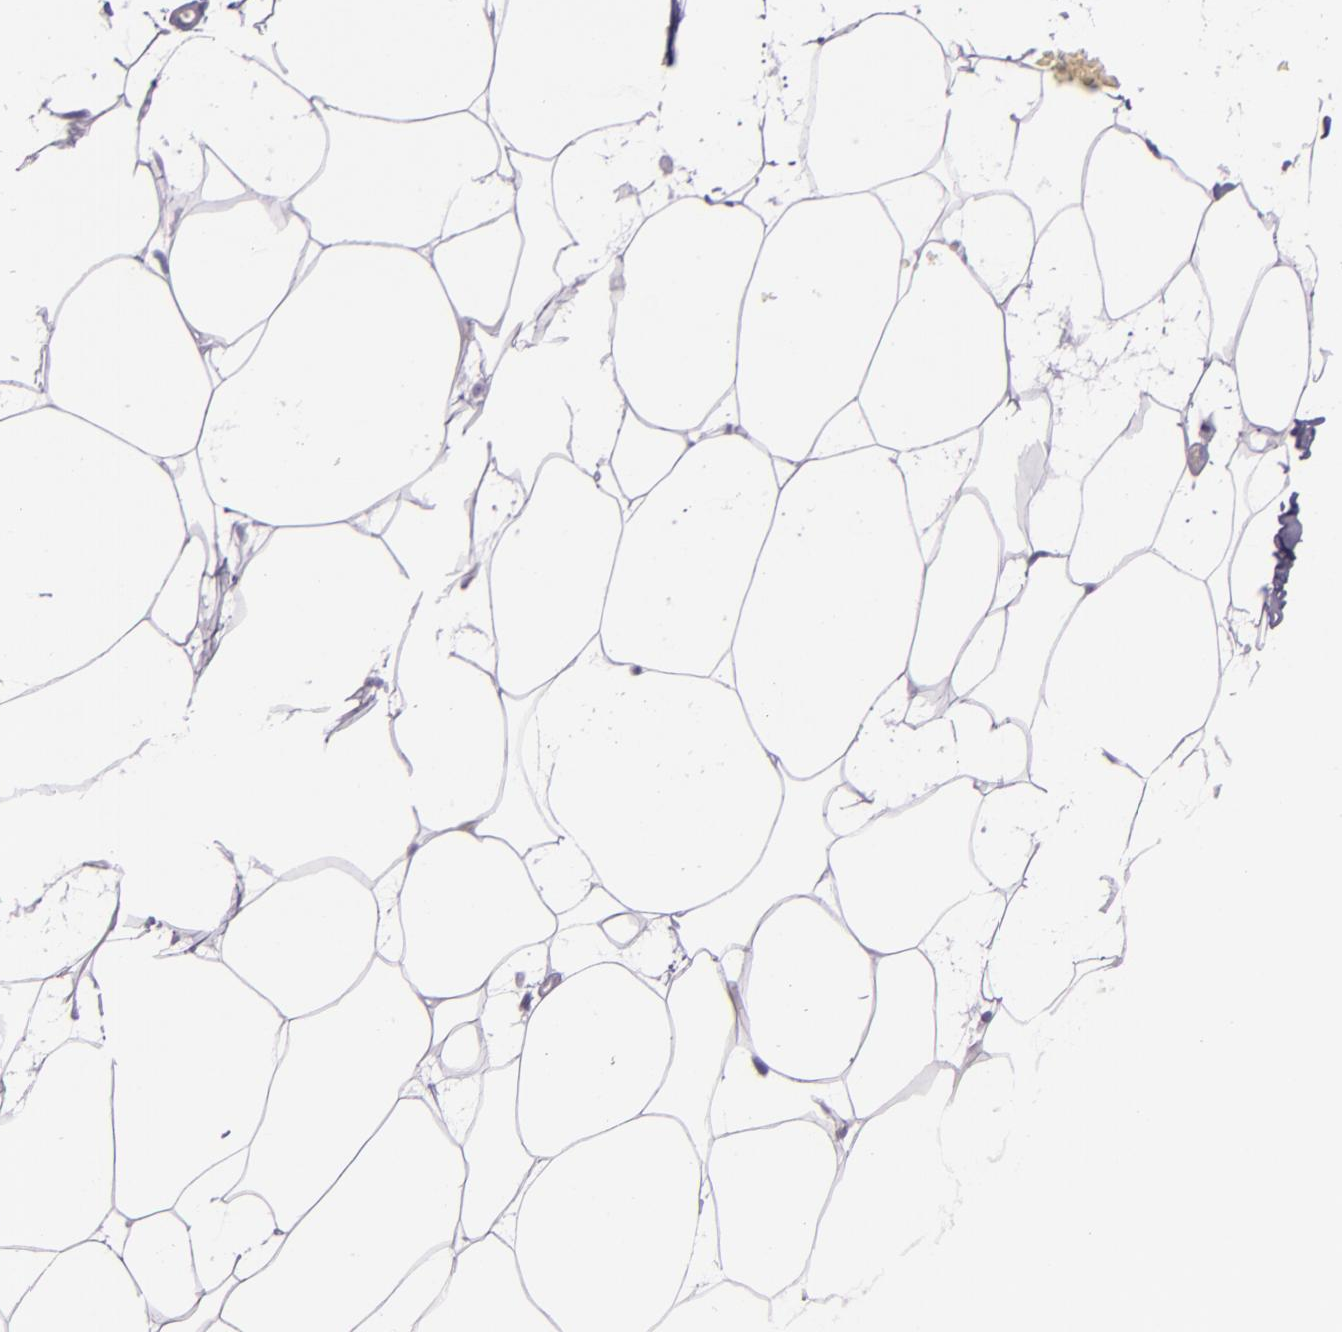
{"staining": {"intensity": "negative", "quantity": "none", "location": "none"}, "tissue": "adipose tissue", "cell_type": "Adipocytes", "image_type": "normal", "snomed": [{"axis": "morphology", "description": "Normal tissue, NOS"}, {"axis": "morphology", "description": "Duct carcinoma"}, {"axis": "topography", "description": "Breast"}, {"axis": "topography", "description": "Adipose tissue"}], "caption": "An image of adipose tissue stained for a protein demonstrates no brown staining in adipocytes. (Brightfield microscopy of DAB (3,3'-diaminobenzidine) immunohistochemistry at high magnification).", "gene": "INA", "patient": {"sex": "female", "age": 37}}